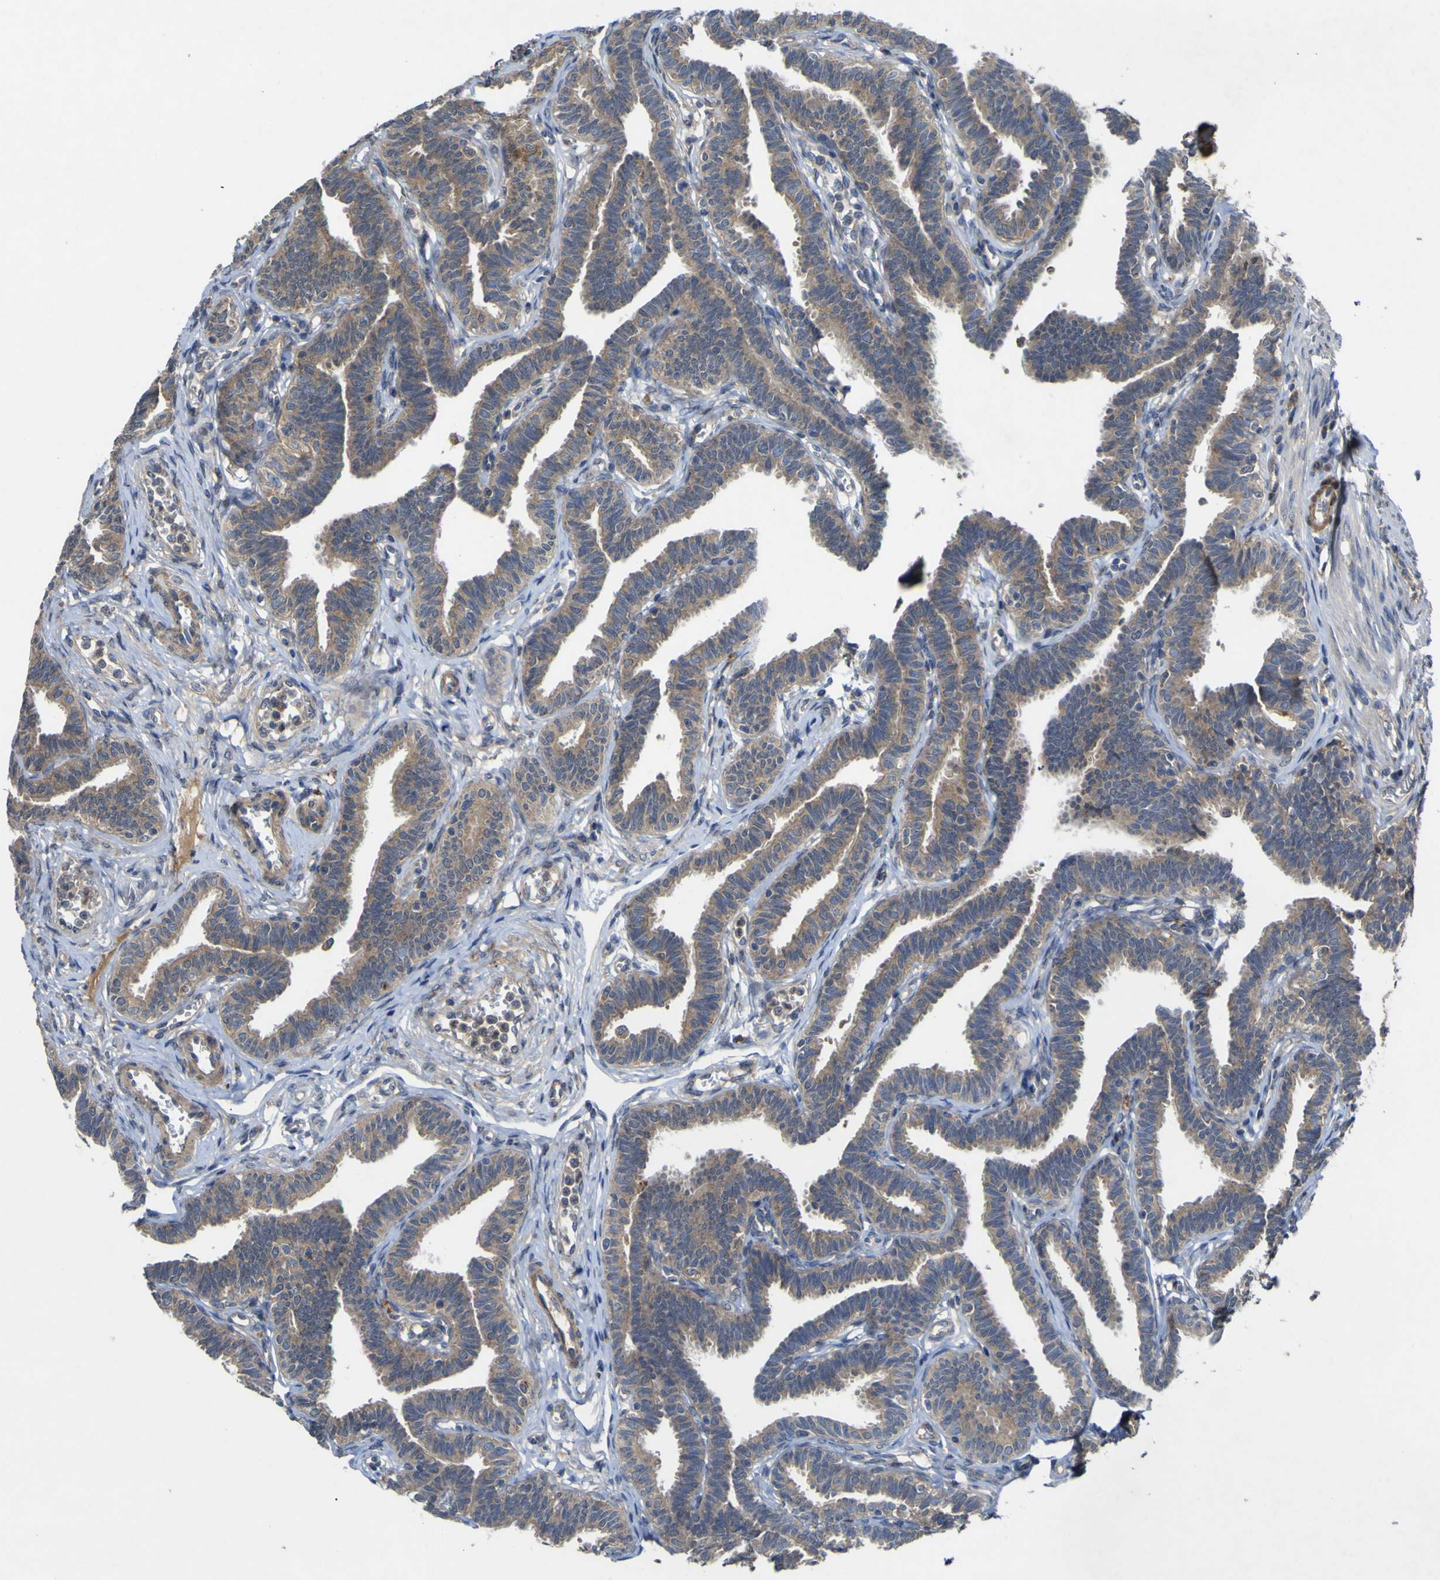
{"staining": {"intensity": "moderate", "quantity": ">75%", "location": "cytoplasmic/membranous"}, "tissue": "fallopian tube", "cell_type": "Glandular cells", "image_type": "normal", "snomed": [{"axis": "morphology", "description": "Normal tissue, NOS"}, {"axis": "topography", "description": "Fallopian tube"}, {"axis": "topography", "description": "Ovary"}], "caption": "This photomicrograph shows normal fallopian tube stained with IHC to label a protein in brown. The cytoplasmic/membranous of glandular cells show moderate positivity for the protein. Nuclei are counter-stained blue.", "gene": "IRAK2", "patient": {"sex": "female", "age": 23}}